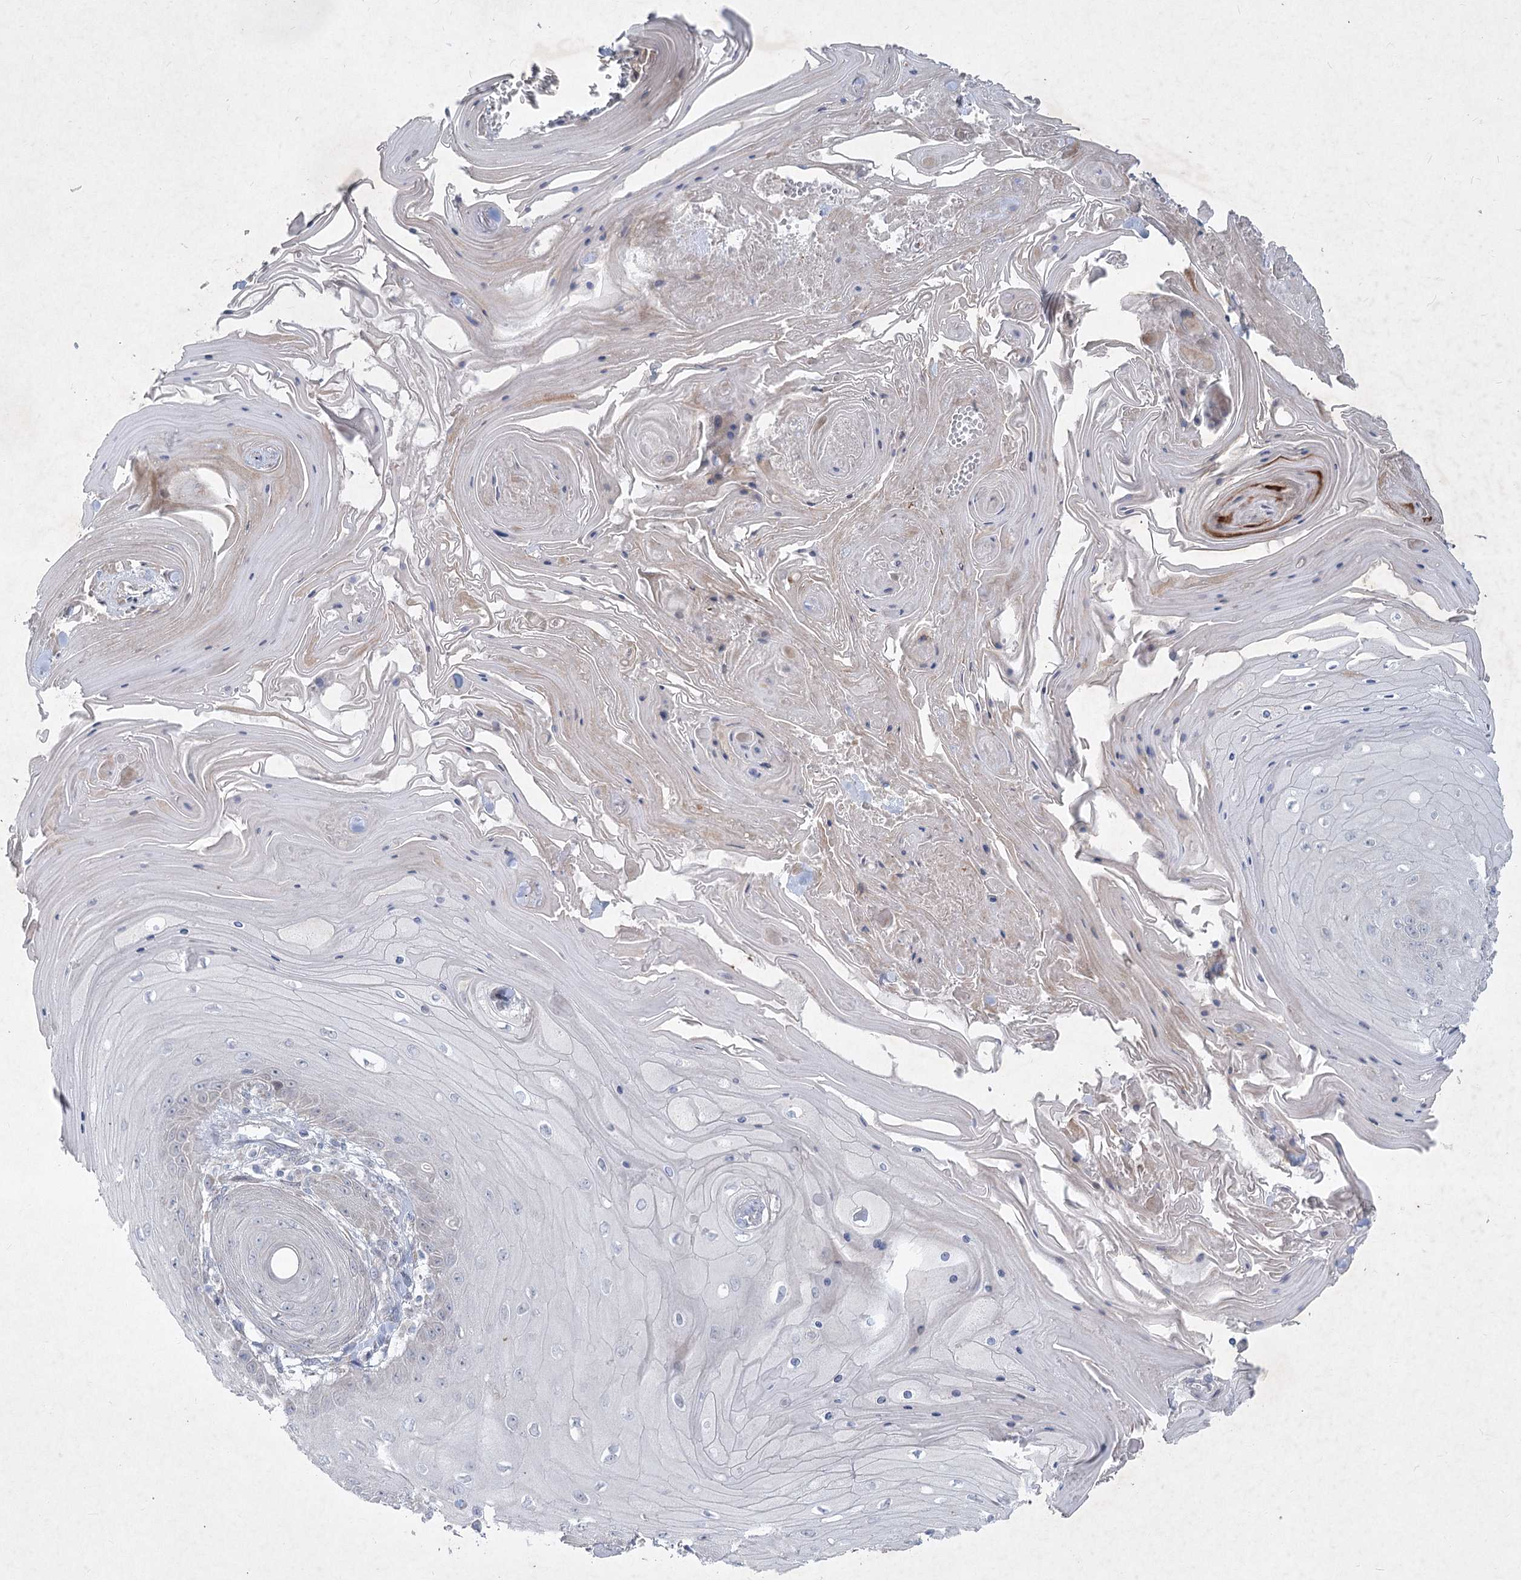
{"staining": {"intensity": "negative", "quantity": "none", "location": "none"}, "tissue": "skin cancer", "cell_type": "Tumor cells", "image_type": "cancer", "snomed": [{"axis": "morphology", "description": "Squamous cell carcinoma, NOS"}, {"axis": "topography", "description": "Skin"}], "caption": "Human skin cancer (squamous cell carcinoma) stained for a protein using immunohistochemistry shows no staining in tumor cells.", "gene": "PLA2G12A", "patient": {"sex": "male", "age": 74}}